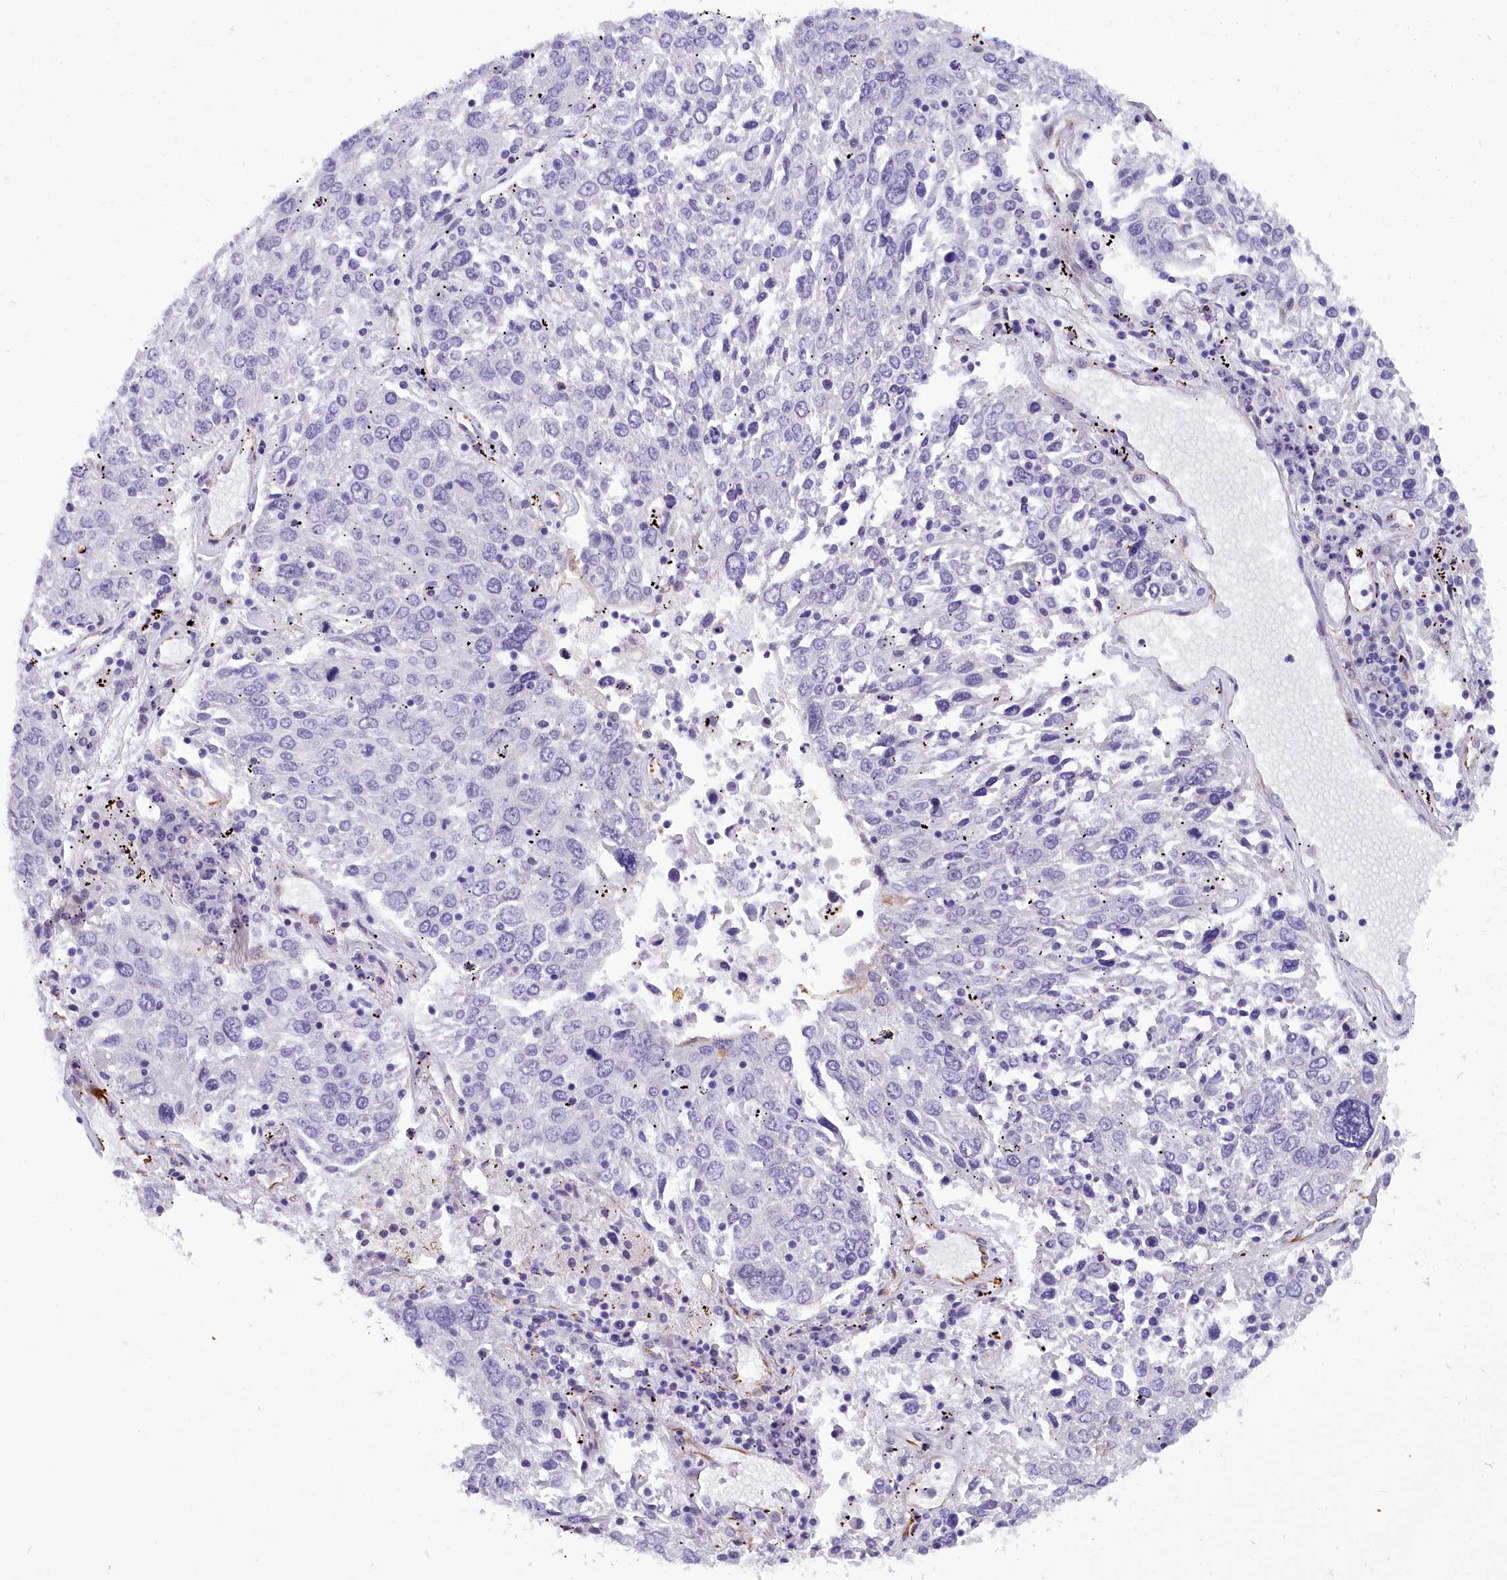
{"staining": {"intensity": "negative", "quantity": "none", "location": "none"}, "tissue": "lung cancer", "cell_type": "Tumor cells", "image_type": "cancer", "snomed": [{"axis": "morphology", "description": "Squamous cell carcinoma, NOS"}, {"axis": "topography", "description": "Lung"}], "caption": "High power microscopy photomicrograph of an immunohistochemistry micrograph of lung cancer, revealing no significant positivity in tumor cells.", "gene": "TIMM22", "patient": {"sex": "male", "age": 65}}